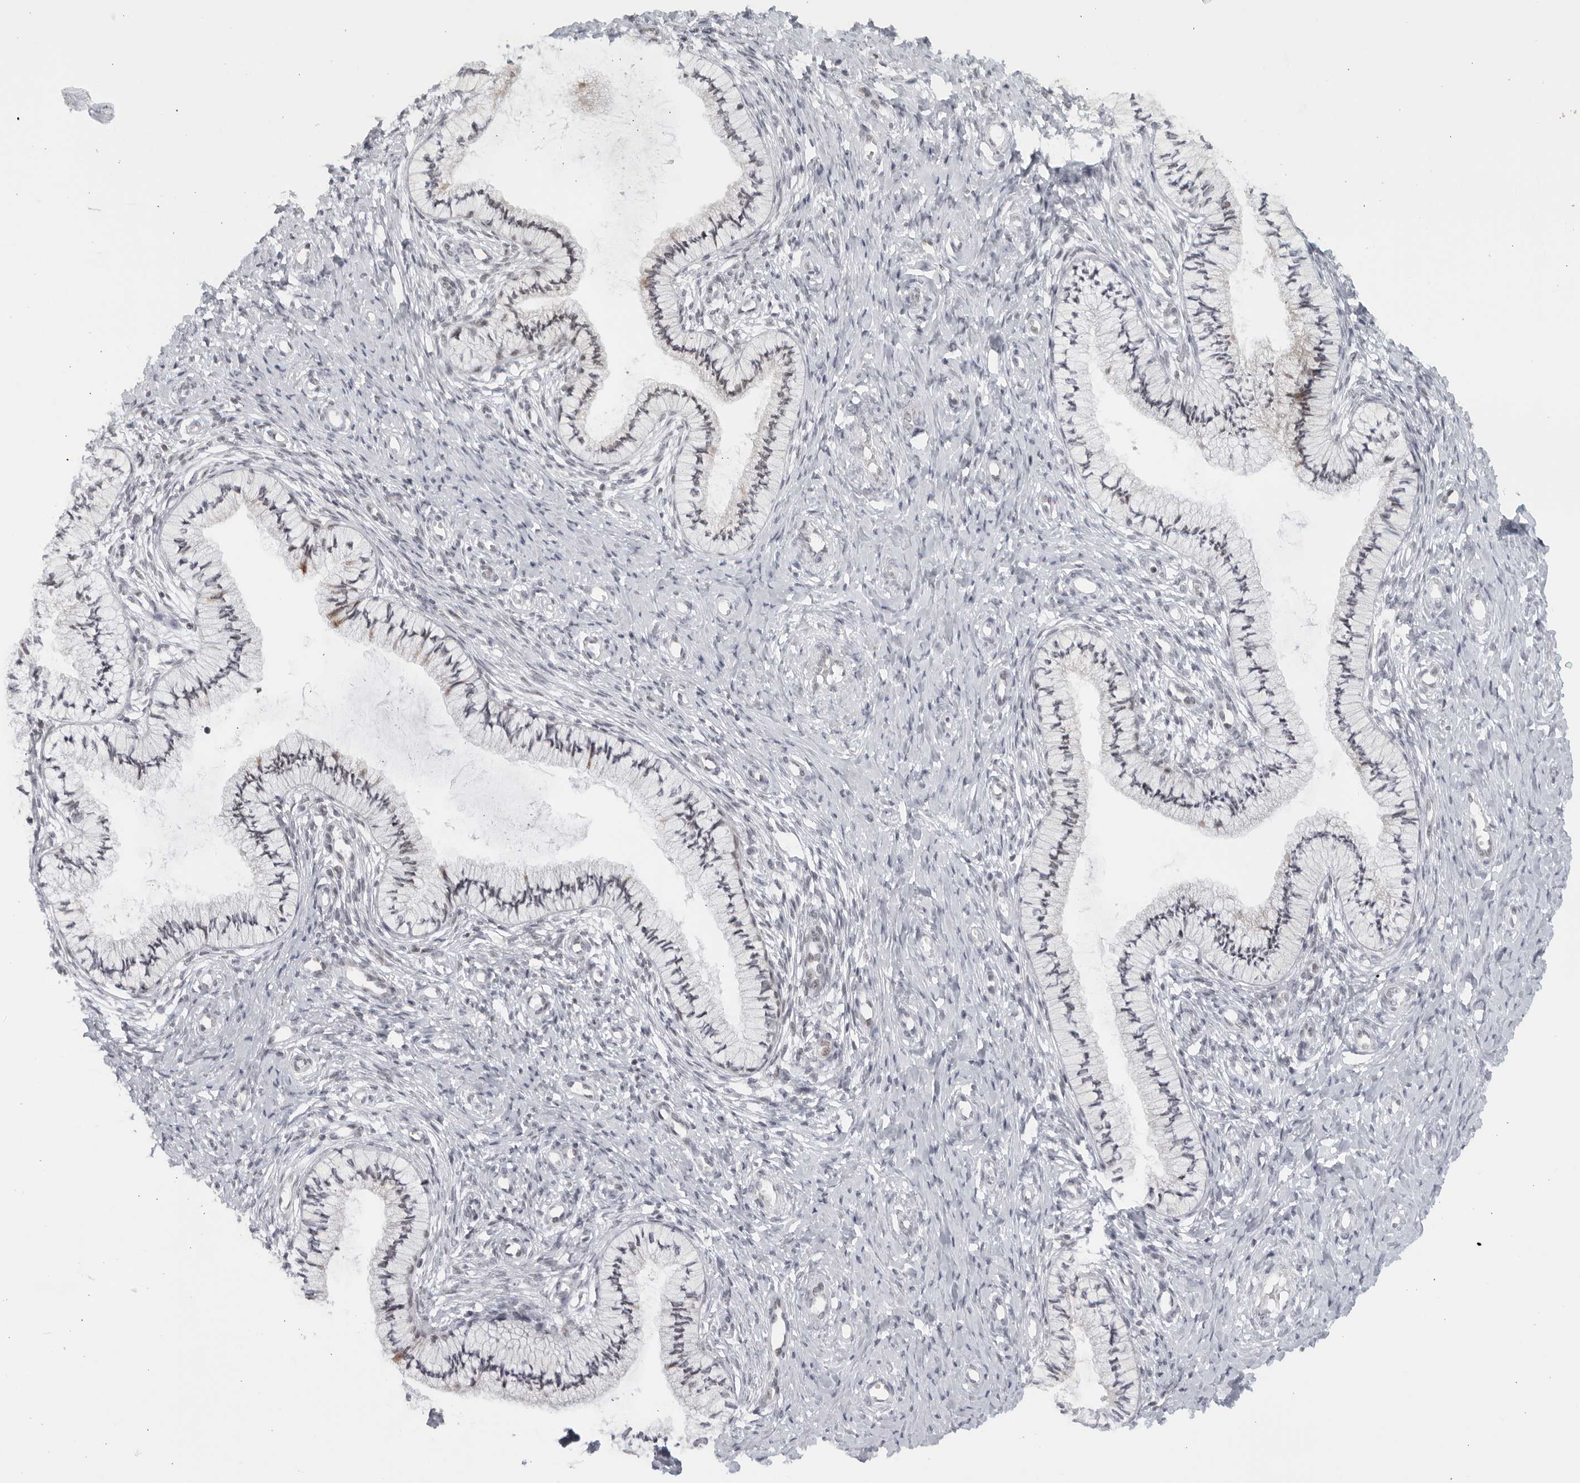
{"staining": {"intensity": "moderate", "quantity": "<25%", "location": "cytoplasmic/membranous"}, "tissue": "cervix", "cell_type": "Glandular cells", "image_type": "normal", "snomed": [{"axis": "morphology", "description": "Normal tissue, NOS"}, {"axis": "topography", "description": "Cervix"}], "caption": "Unremarkable cervix displays moderate cytoplasmic/membranous staining in approximately <25% of glandular cells, visualized by immunohistochemistry. (DAB (3,3'-diaminobenzidine) IHC, brown staining for protein, blue staining for nuclei).", "gene": "RAB11FIP3", "patient": {"sex": "female", "age": 36}}